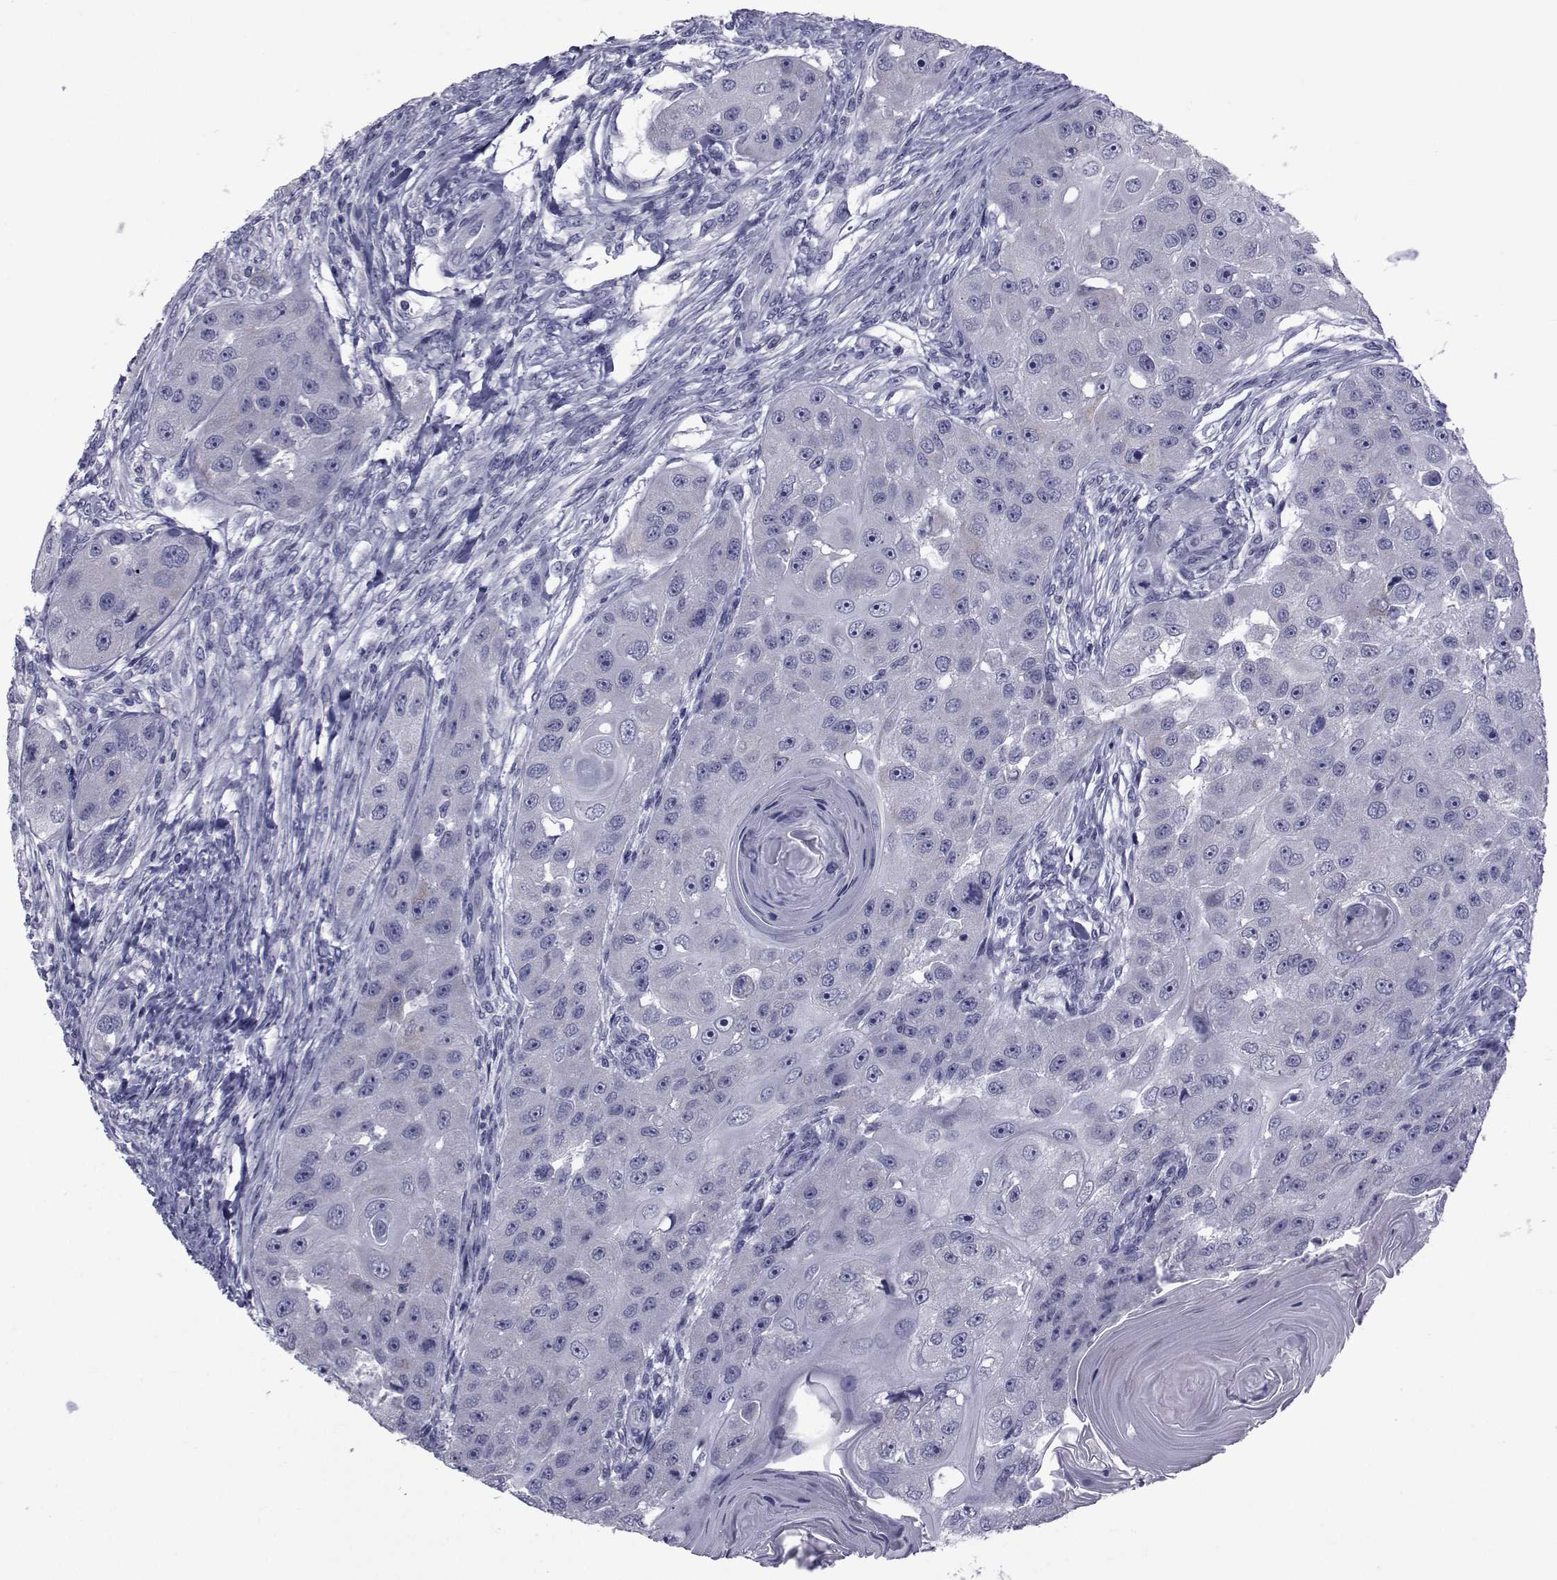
{"staining": {"intensity": "negative", "quantity": "none", "location": "none"}, "tissue": "head and neck cancer", "cell_type": "Tumor cells", "image_type": "cancer", "snomed": [{"axis": "morphology", "description": "Squamous cell carcinoma, NOS"}, {"axis": "topography", "description": "Head-Neck"}], "caption": "This is an immunohistochemistry micrograph of human head and neck cancer (squamous cell carcinoma). There is no positivity in tumor cells.", "gene": "GKAP1", "patient": {"sex": "male", "age": 51}}